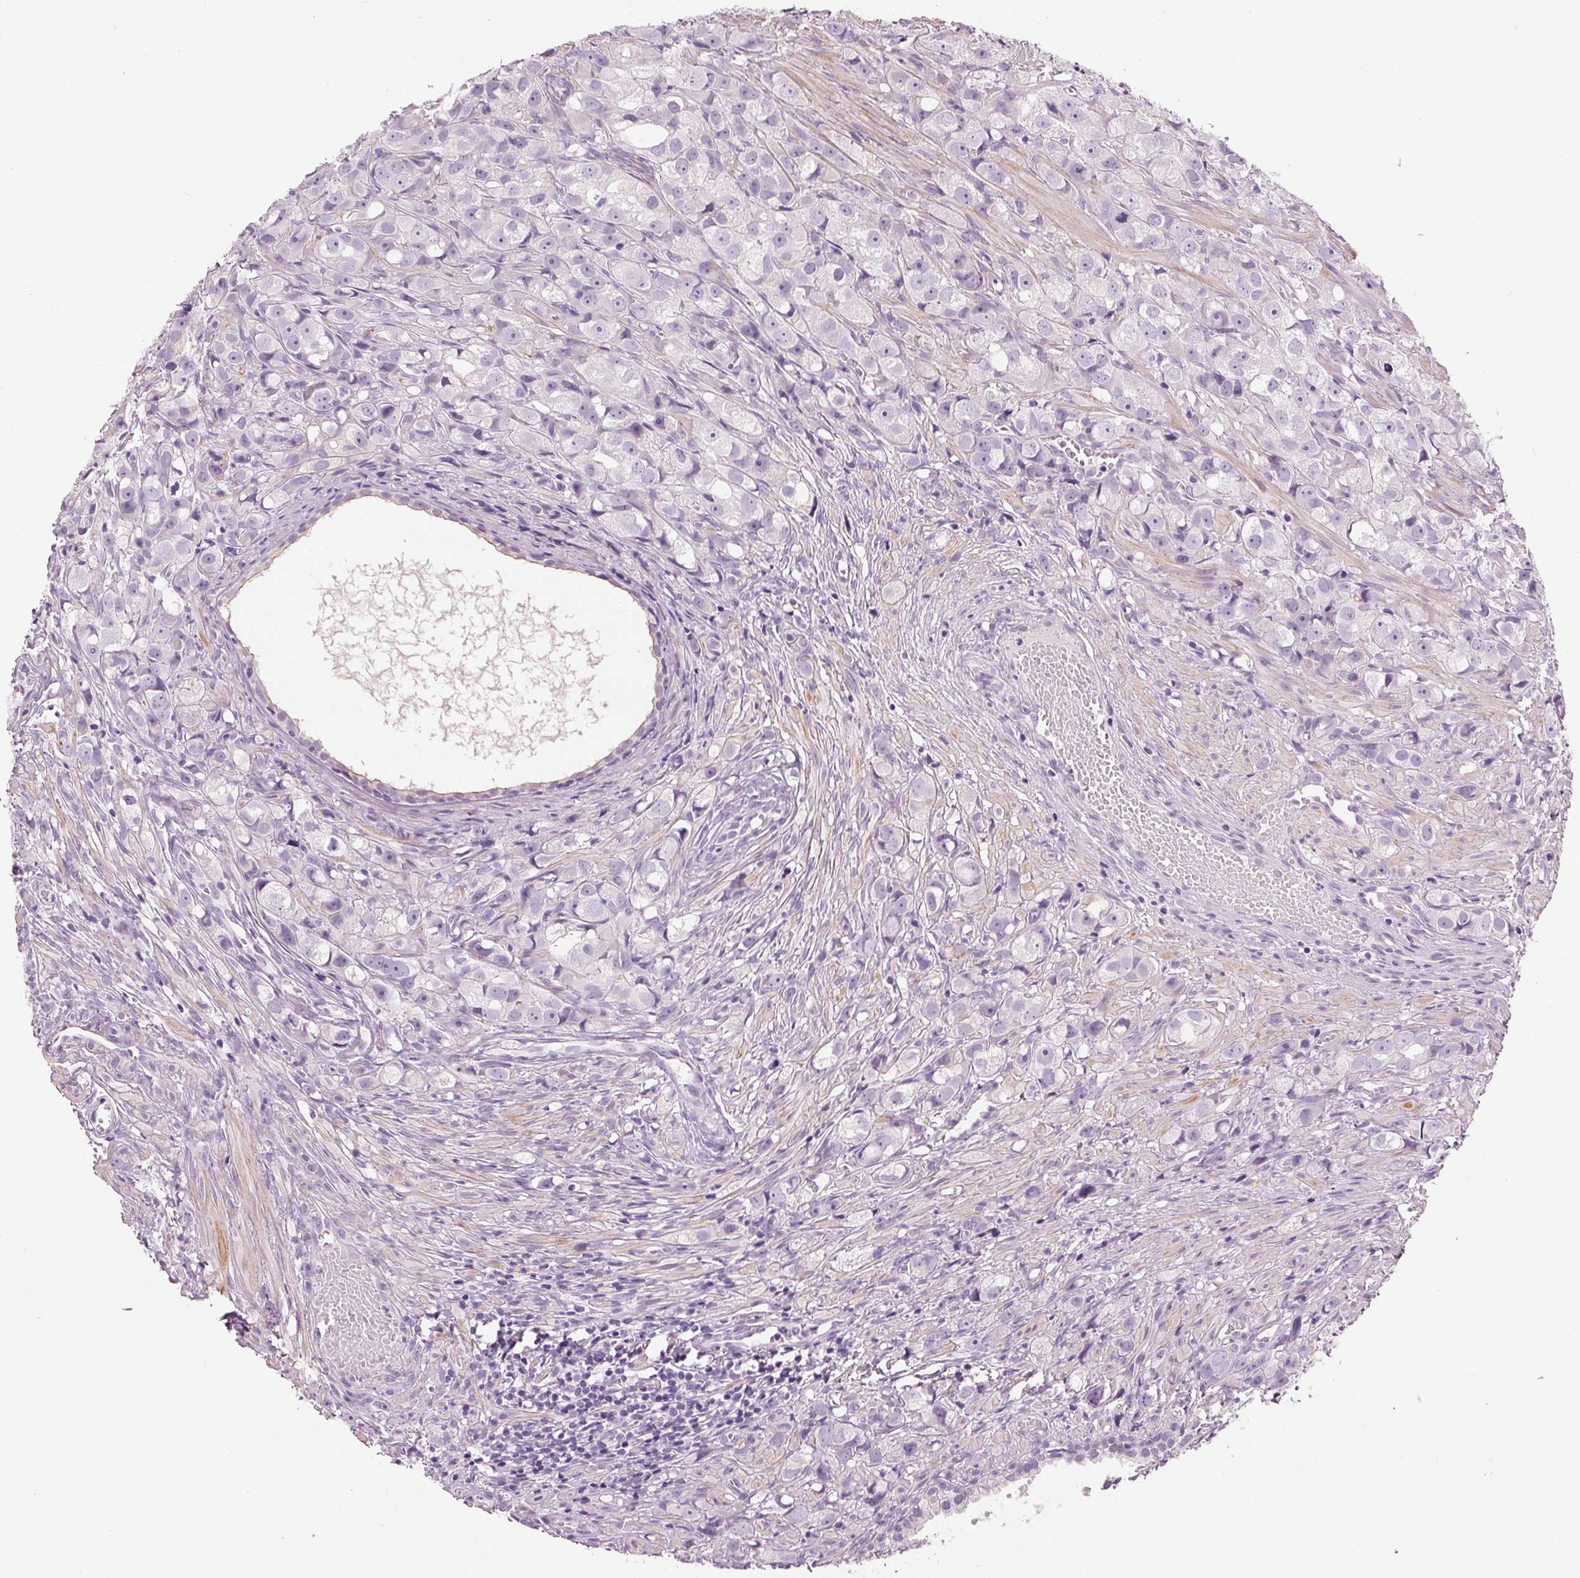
{"staining": {"intensity": "negative", "quantity": "none", "location": "none"}, "tissue": "prostate cancer", "cell_type": "Tumor cells", "image_type": "cancer", "snomed": [{"axis": "morphology", "description": "Adenocarcinoma, High grade"}, {"axis": "topography", "description": "Prostate"}], "caption": "A high-resolution image shows immunohistochemistry staining of prostate cancer (adenocarcinoma (high-grade)), which reveals no significant staining in tumor cells.", "gene": "MISP", "patient": {"sex": "male", "age": 75}}